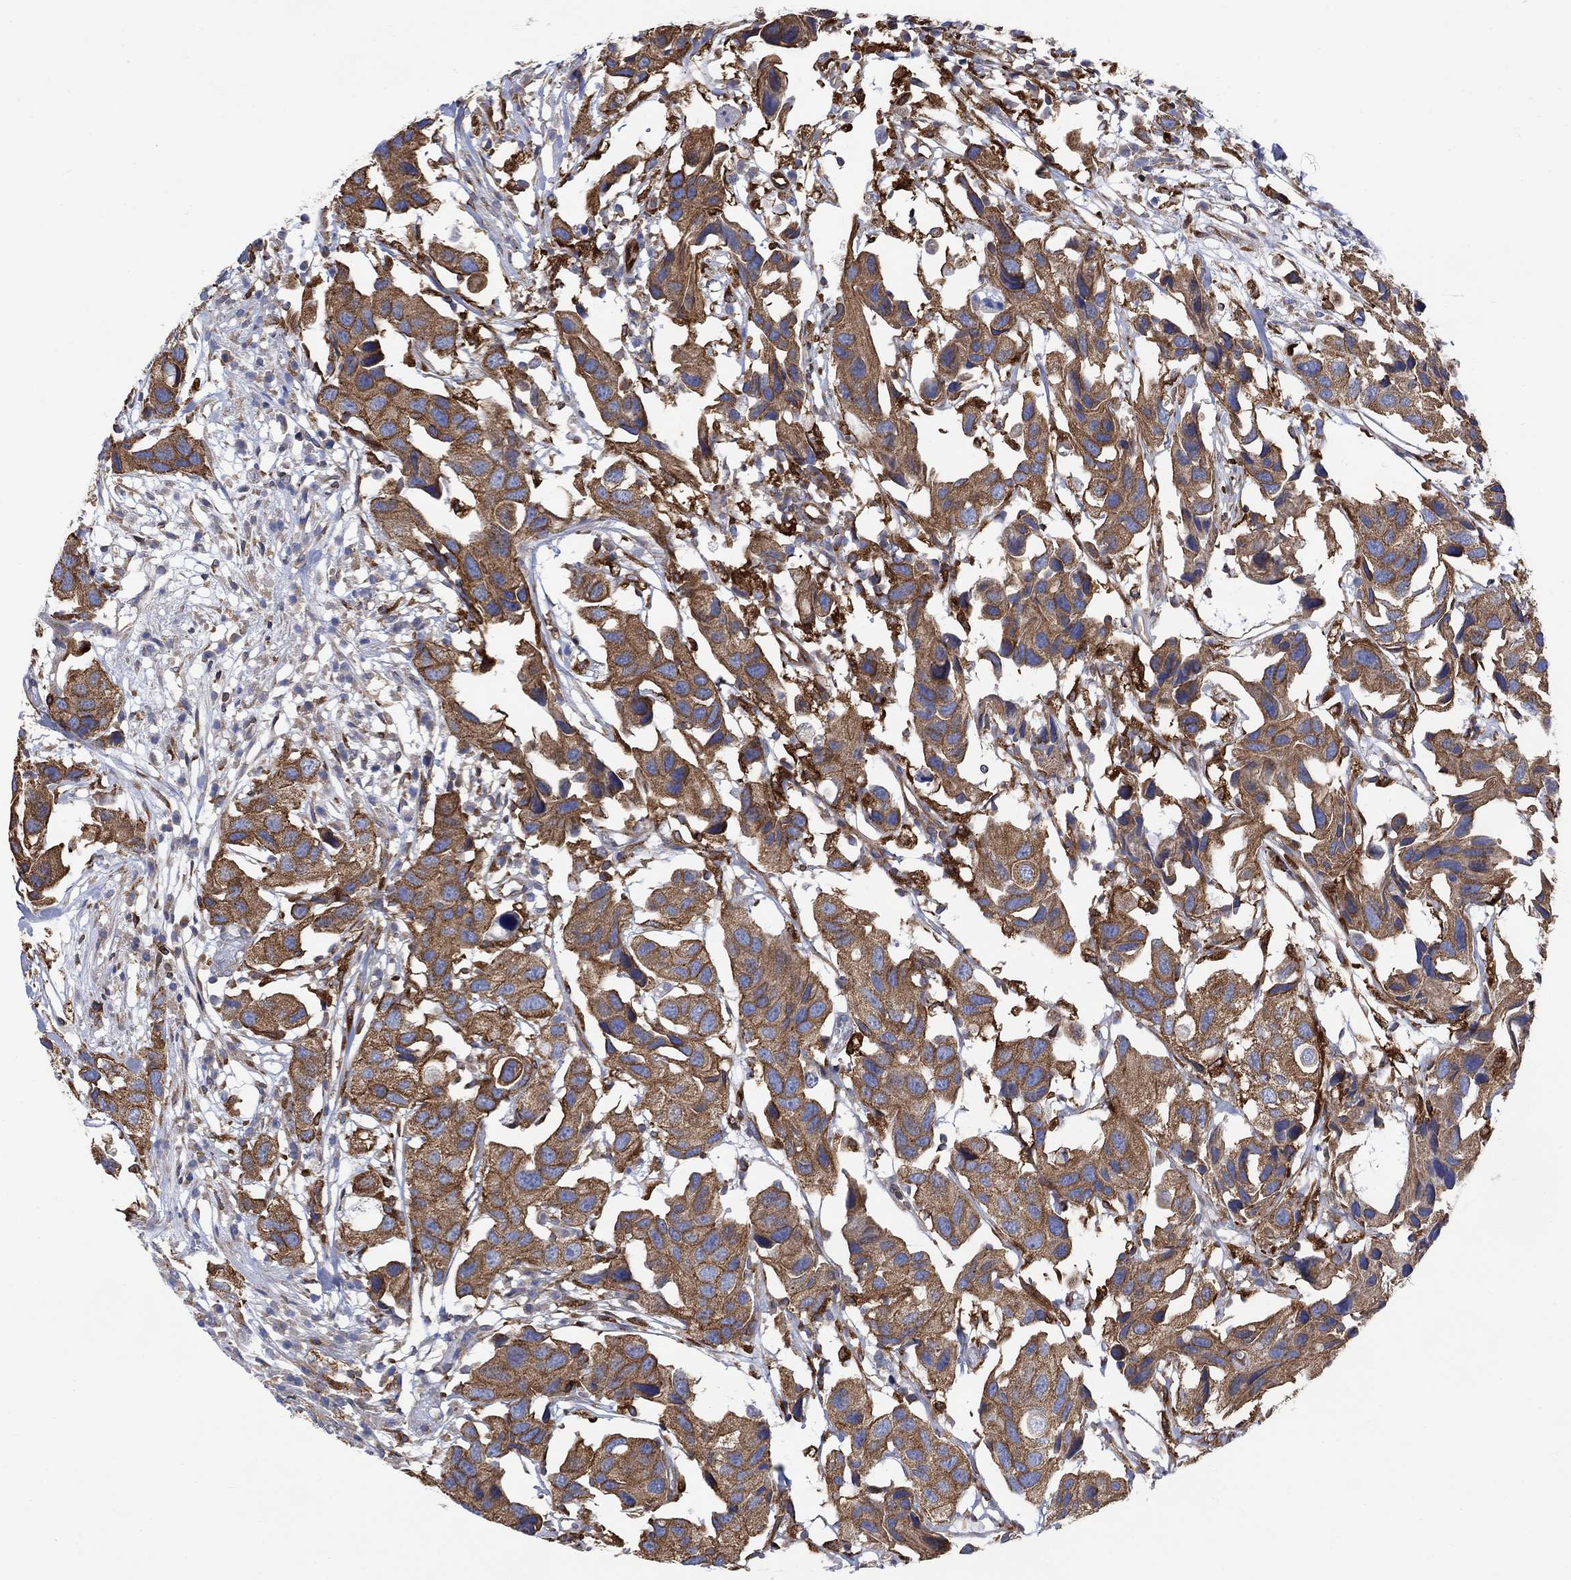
{"staining": {"intensity": "strong", "quantity": ">75%", "location": "cytoplasmic/membranous"}, "tissue": "urothelial cancer", "cell_type": "Tumor cells", "image_type": "cancer", "snomed": [{"axis": "morphology", "description": "Urothelial carcinoma, High grade"}, {"axis": "topography", "description": "Urinary bladder"}], "caption": "The immunohistochemical stain shows strong cytoplasmic/membranous expression in tumor cells of high-grade urothelial carcinoma tissue. The staining was performed using DAB (3,3'-diaminobenzidine), with brown indicating positive protein expression. Nuclei are stained blue with hematoxylin.", "gene": "GBP5", "patient": {"sex": "male", "age": 79}}